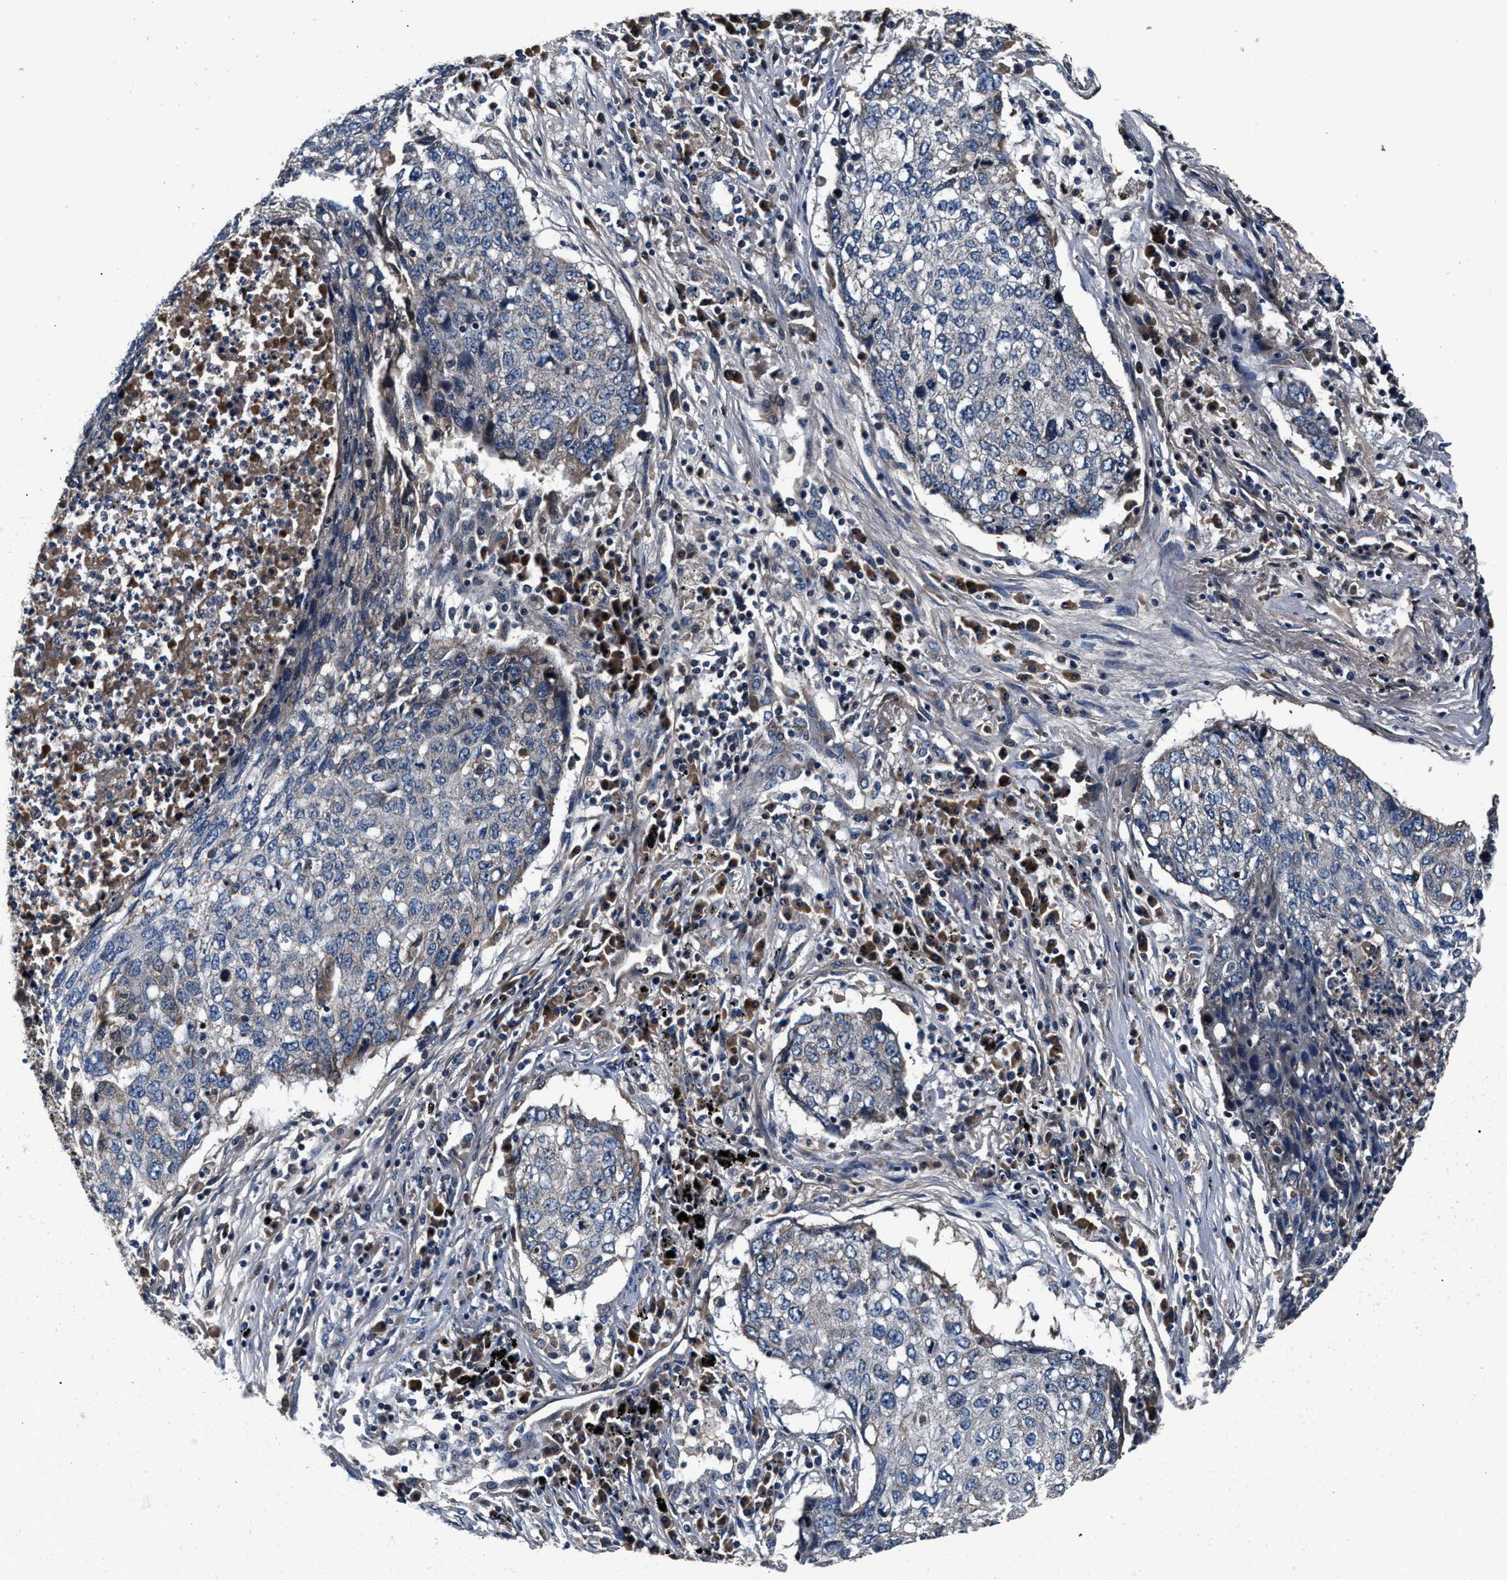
{"staining": {"intensity": "weak", "quantity": "<25%", "location": "cytoplasmic/membranous"}, "tissue": "lung cancer", "cell_type": "Tumor cells", "image_type": "cancer", "snomed": [{"axis": "morphology", "description": "Squamous cell carcinoma, NOS"}, {"axis": "topography", "description": "Lung"}], "caption": "Lung cancer (squamous cell carcinoma) was stained to show a protein in brown. There is no significant positivity in tumor cells. (DAB (3,3'-diaminobenzidine) IHC with hematoxylin counter stain).", "gene": "IMMT", "patient": {"sex": "female", "age": 63}}